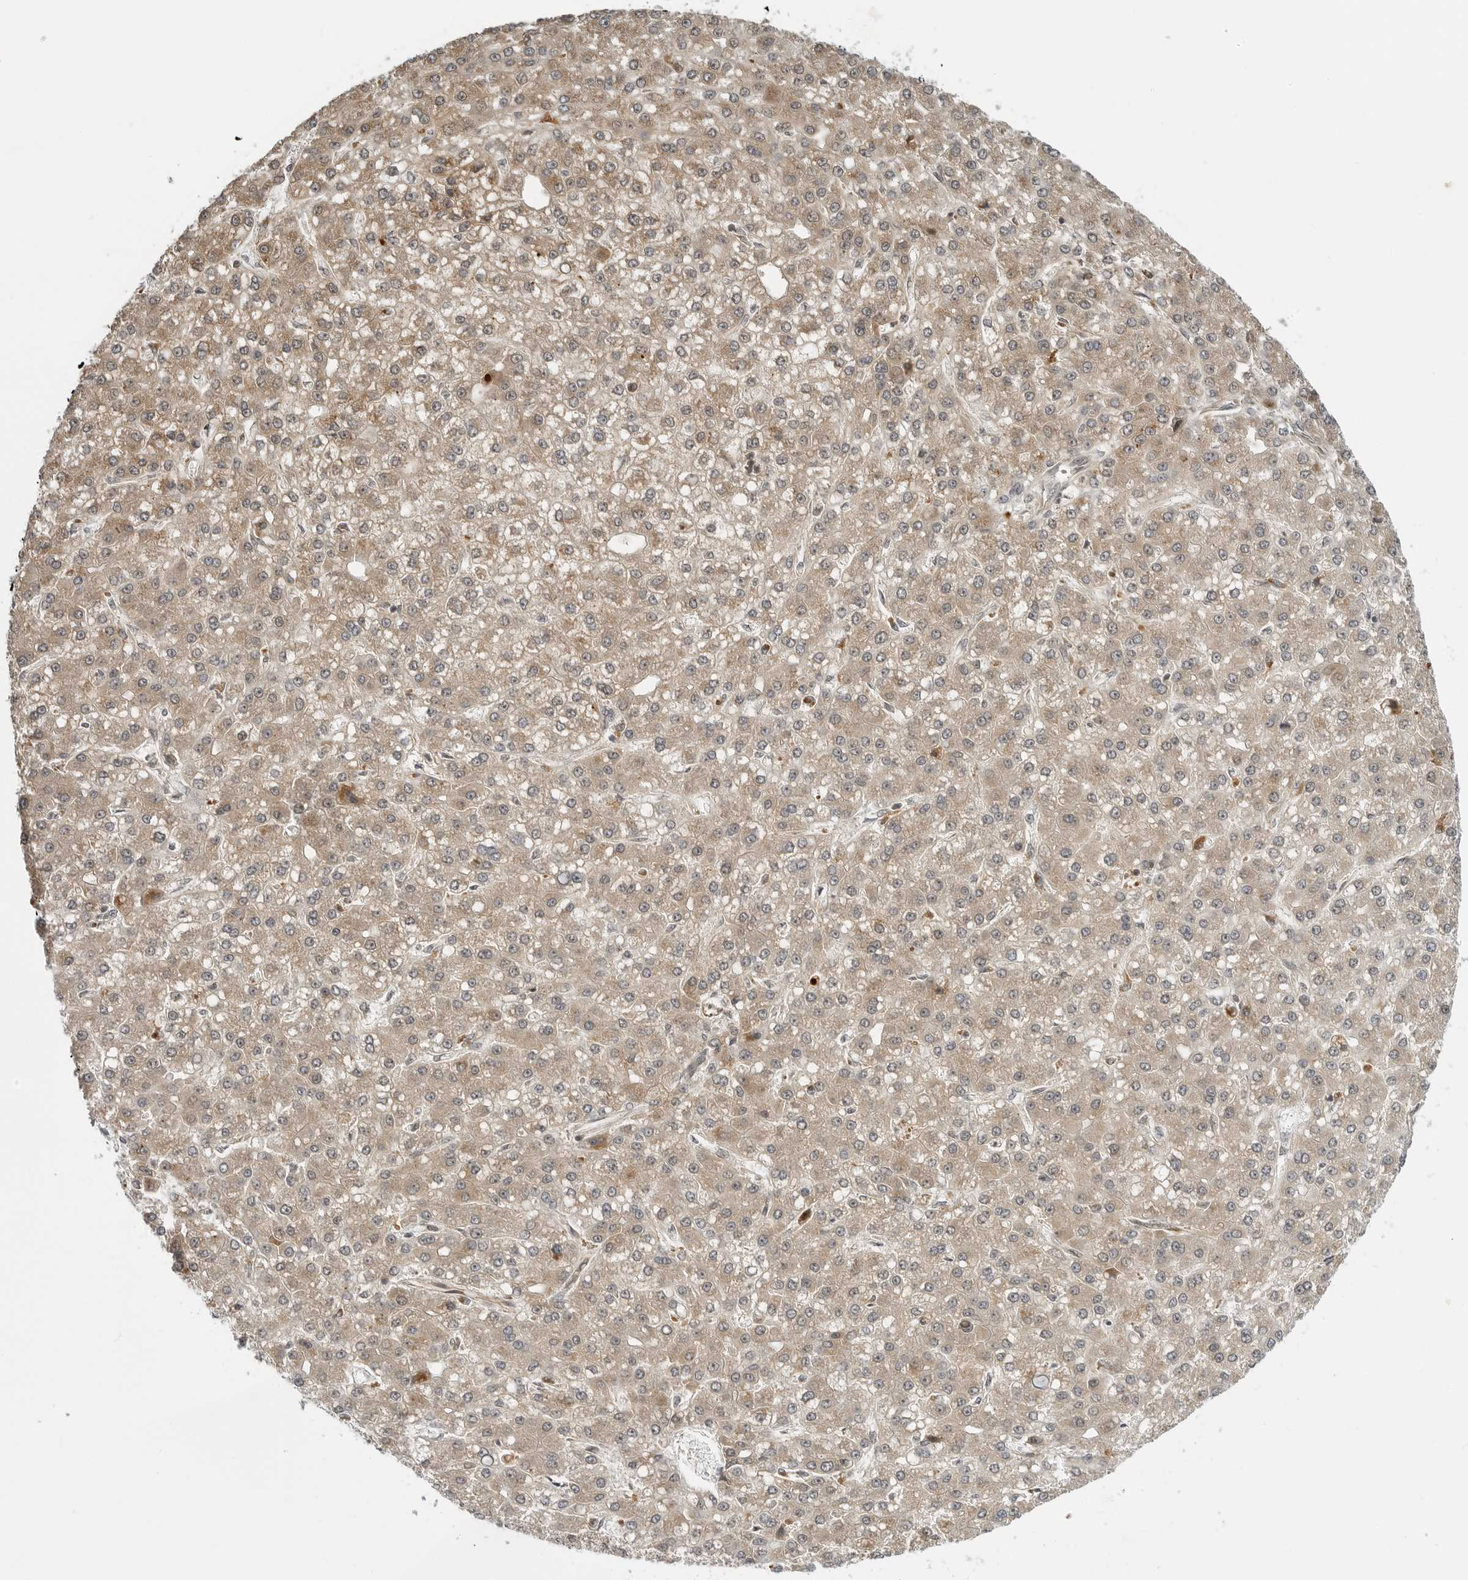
{"staining": {"intensity": "weak", "quantity": ">75%", "location": "cytoplasmic/membranous"}, "tissue": "liver cancer", "cell_type": "Tumor cells", "image_type": "cancer", "snomed": [{"axis": "morphology", "description": "Carcinoma, Hepatocellular, NOS"}, {"axis": "topography", "description": "Liver"}], "caption": "Protein positivity by immunohistochemistry reveals weak cytoplasmic/membranous staining in approximately >75% of tumor cells in liver cancer.", "gene": "PEX2", "patient": {"sex": "male", "age": 67}}